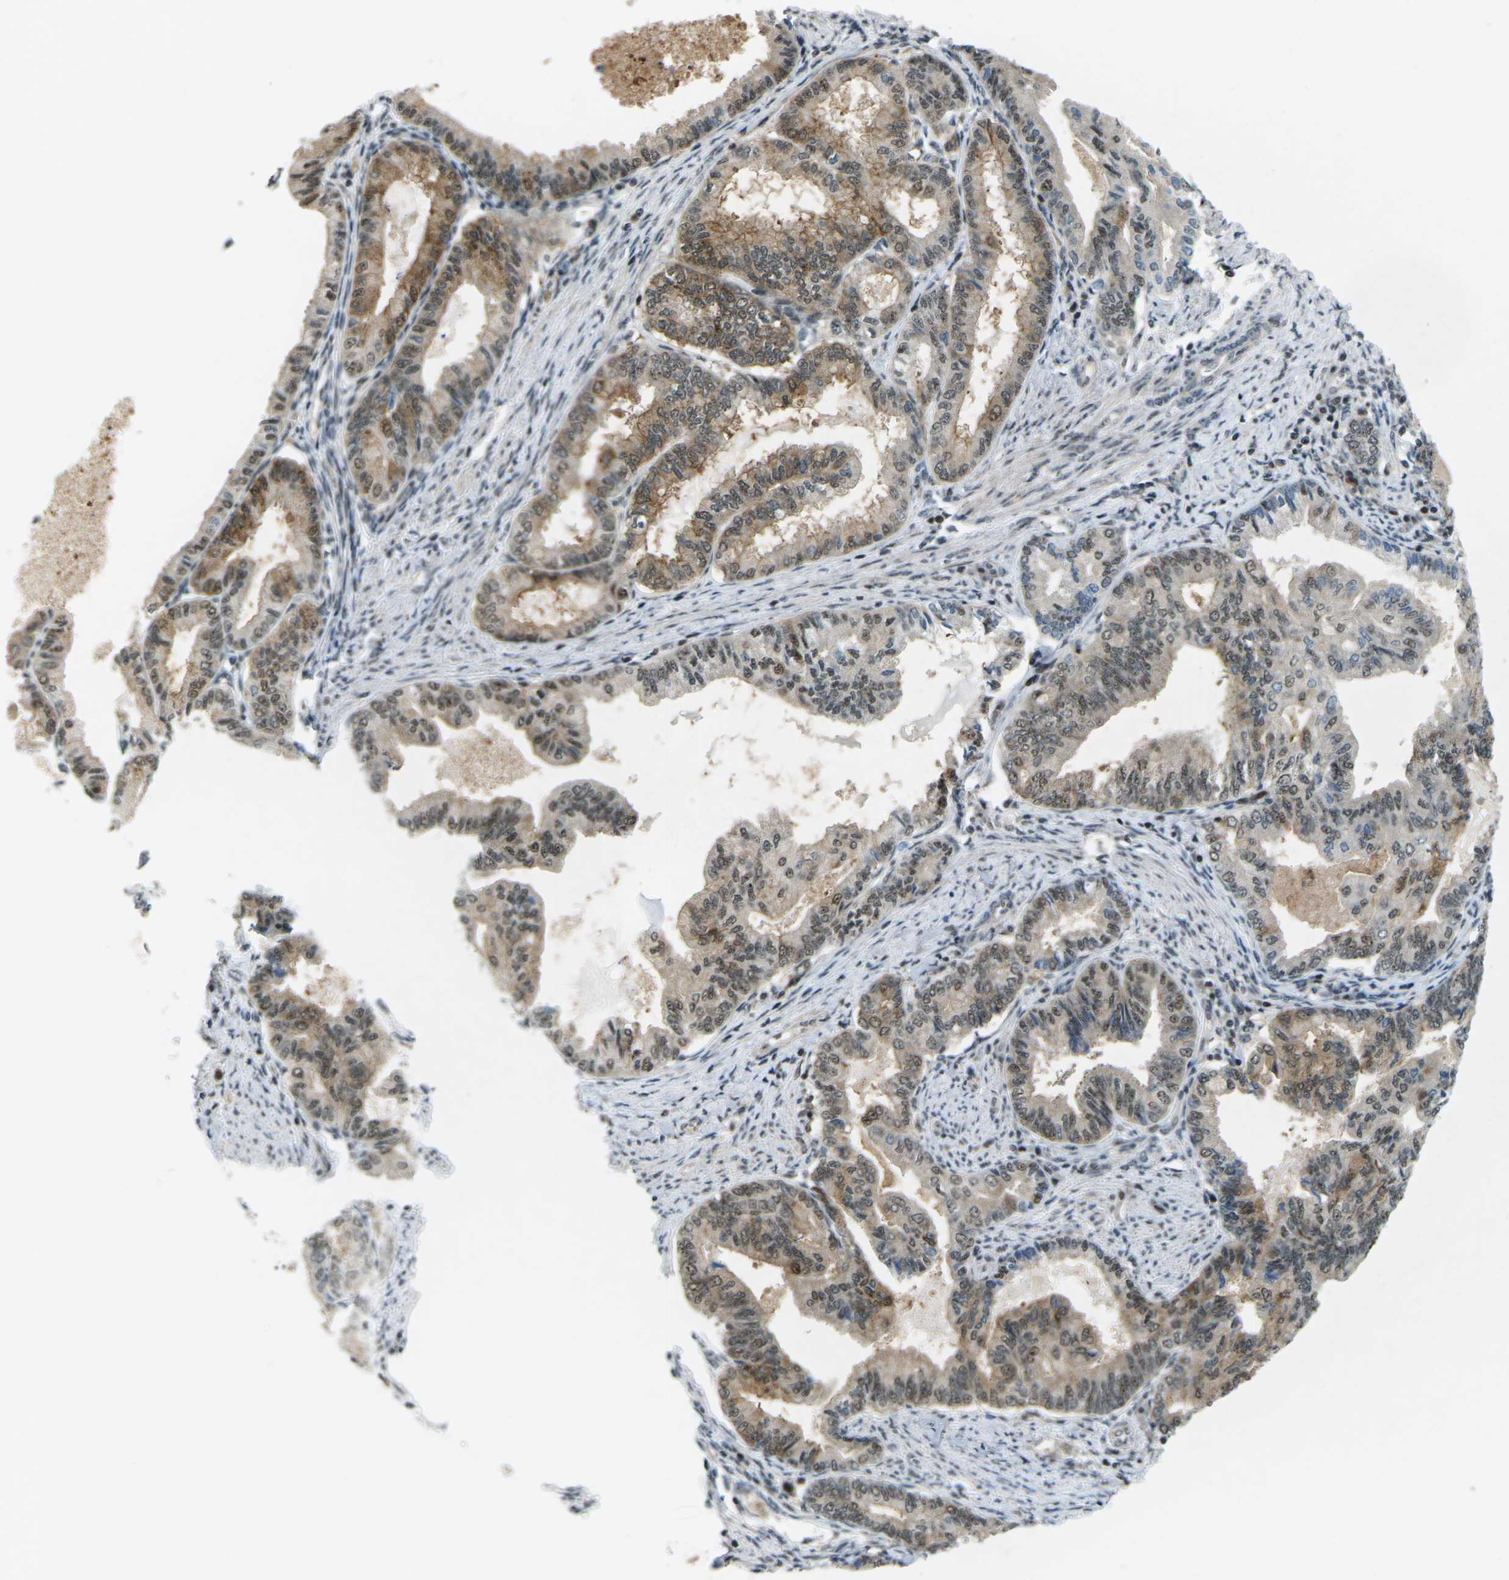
{"staining": {"intensity": "moderate", "quantity": ">75%", "location": "cytoplasmic/membranous,nuclear"}, "tissue": "endometrial cancer", "cell_type": "Tumor cells", "image_type": "cancer", "snomed": [{"axis": "morphology", "description": "Adenocarcinoma, NOS"}, {"axis": "topography", "description": "Endometrium"}], "caption": "Immunohistochemistry (DAB (3,3'-diaminobenzidine)) staining of endometrial adenocarcinoma demonstrates moderate cytoplasmic/membranous and nuclear protein positivity in about >75% of tumor cells. (DAB IHC, brown staining for protein, blue staining for nuclei).", "gene": "UBE2S", "patient": {"sex": "female", "age": 86}}